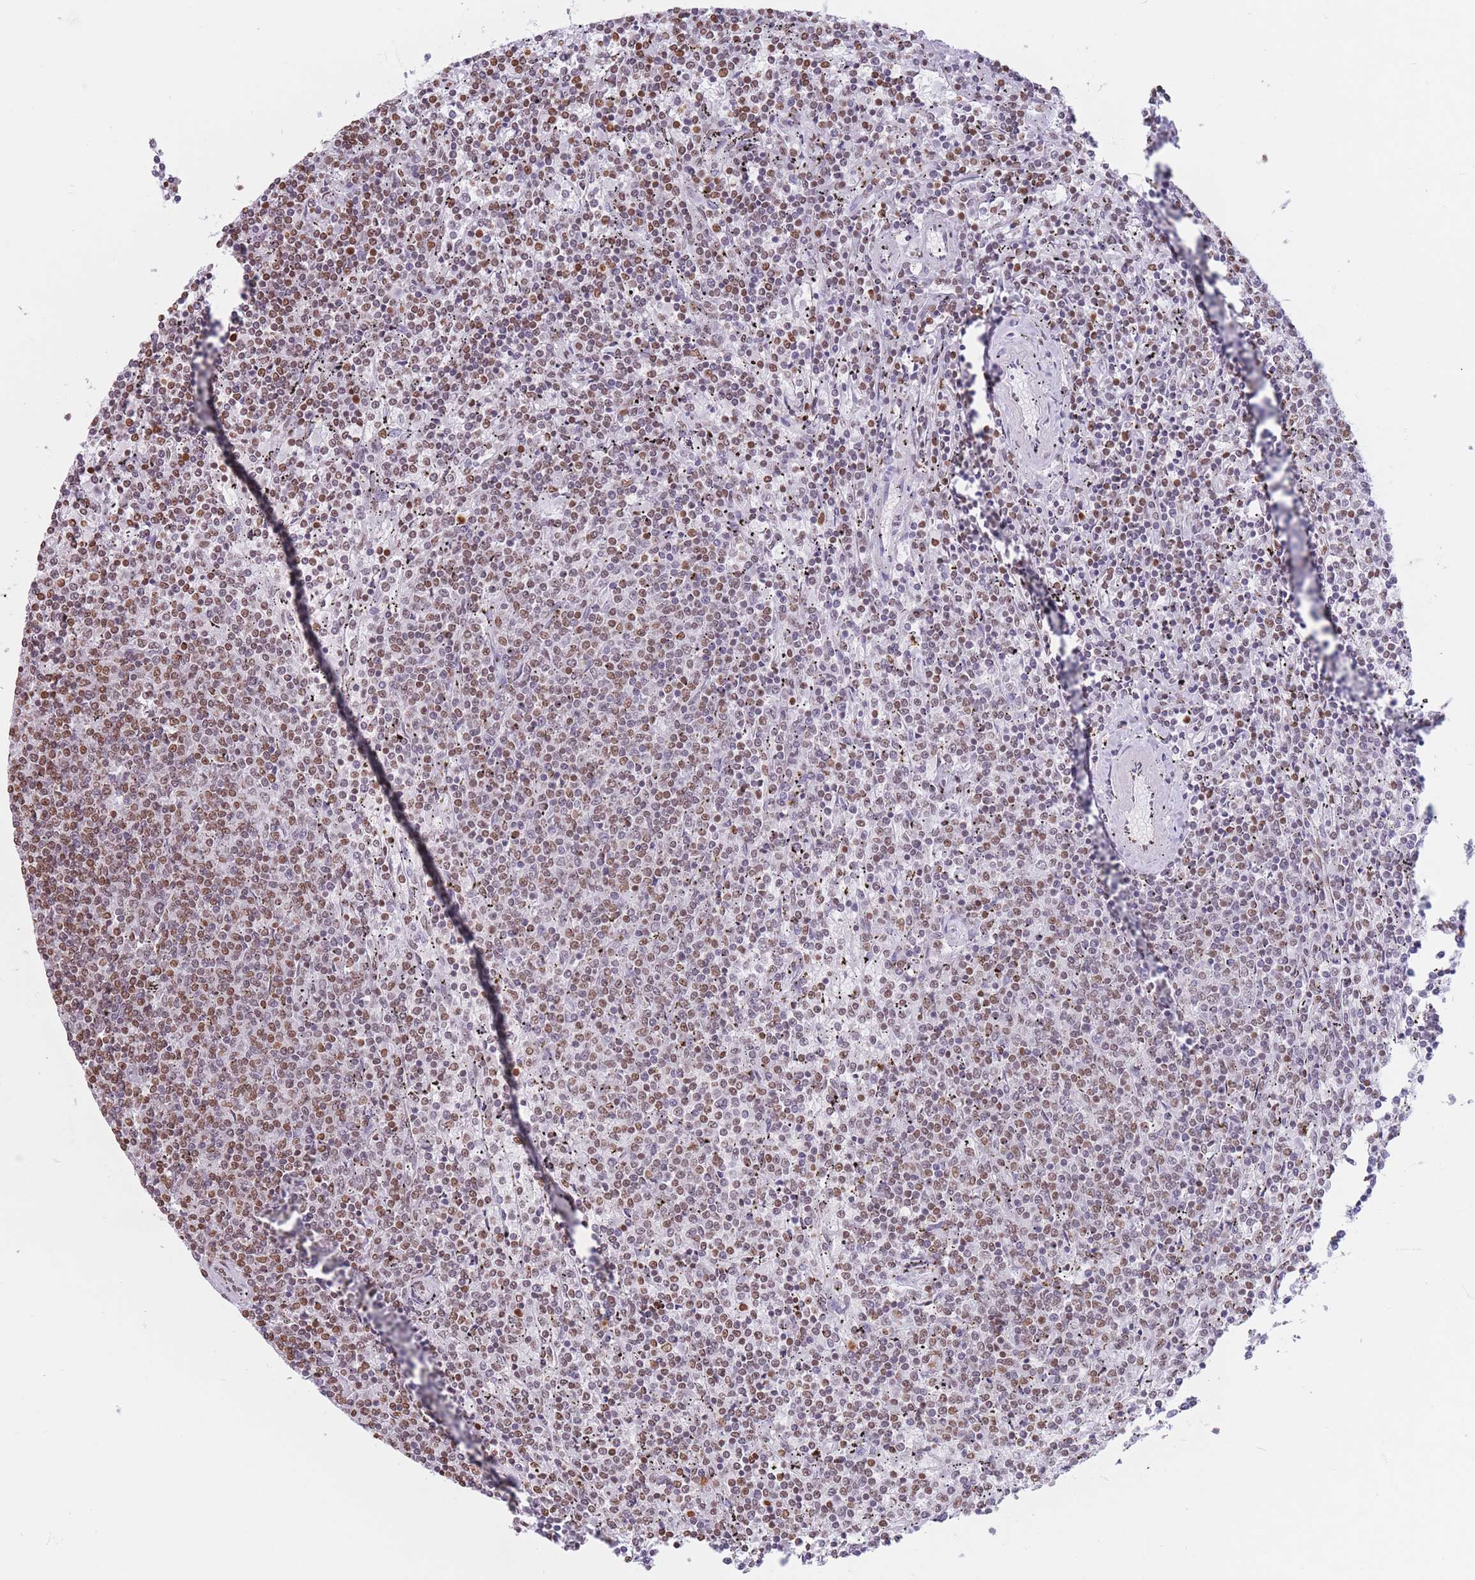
{"staining": {"intensity": "moderate", "quantity": "25%-75%", "location": "nuclear"}, "tissue": "lymphoma", "cell_type": "Tumor cells", "image_type": "cancer", "snomed": [{"axis": "morphology", "description": "Malignant lymphoma, non-Hodgkin's type, Low grade"}, {"axis": "topography", "description": "Spleen"}], "caption": "Protein analysis of lymphoma tissue exhibits moderate nuclear staining in about 25%-75% of tumor cells. (Brightfield microscopy of DAB IHC at high magnification).", "gene": "RYK", "patient": {"sex": "female", "age": 50}}